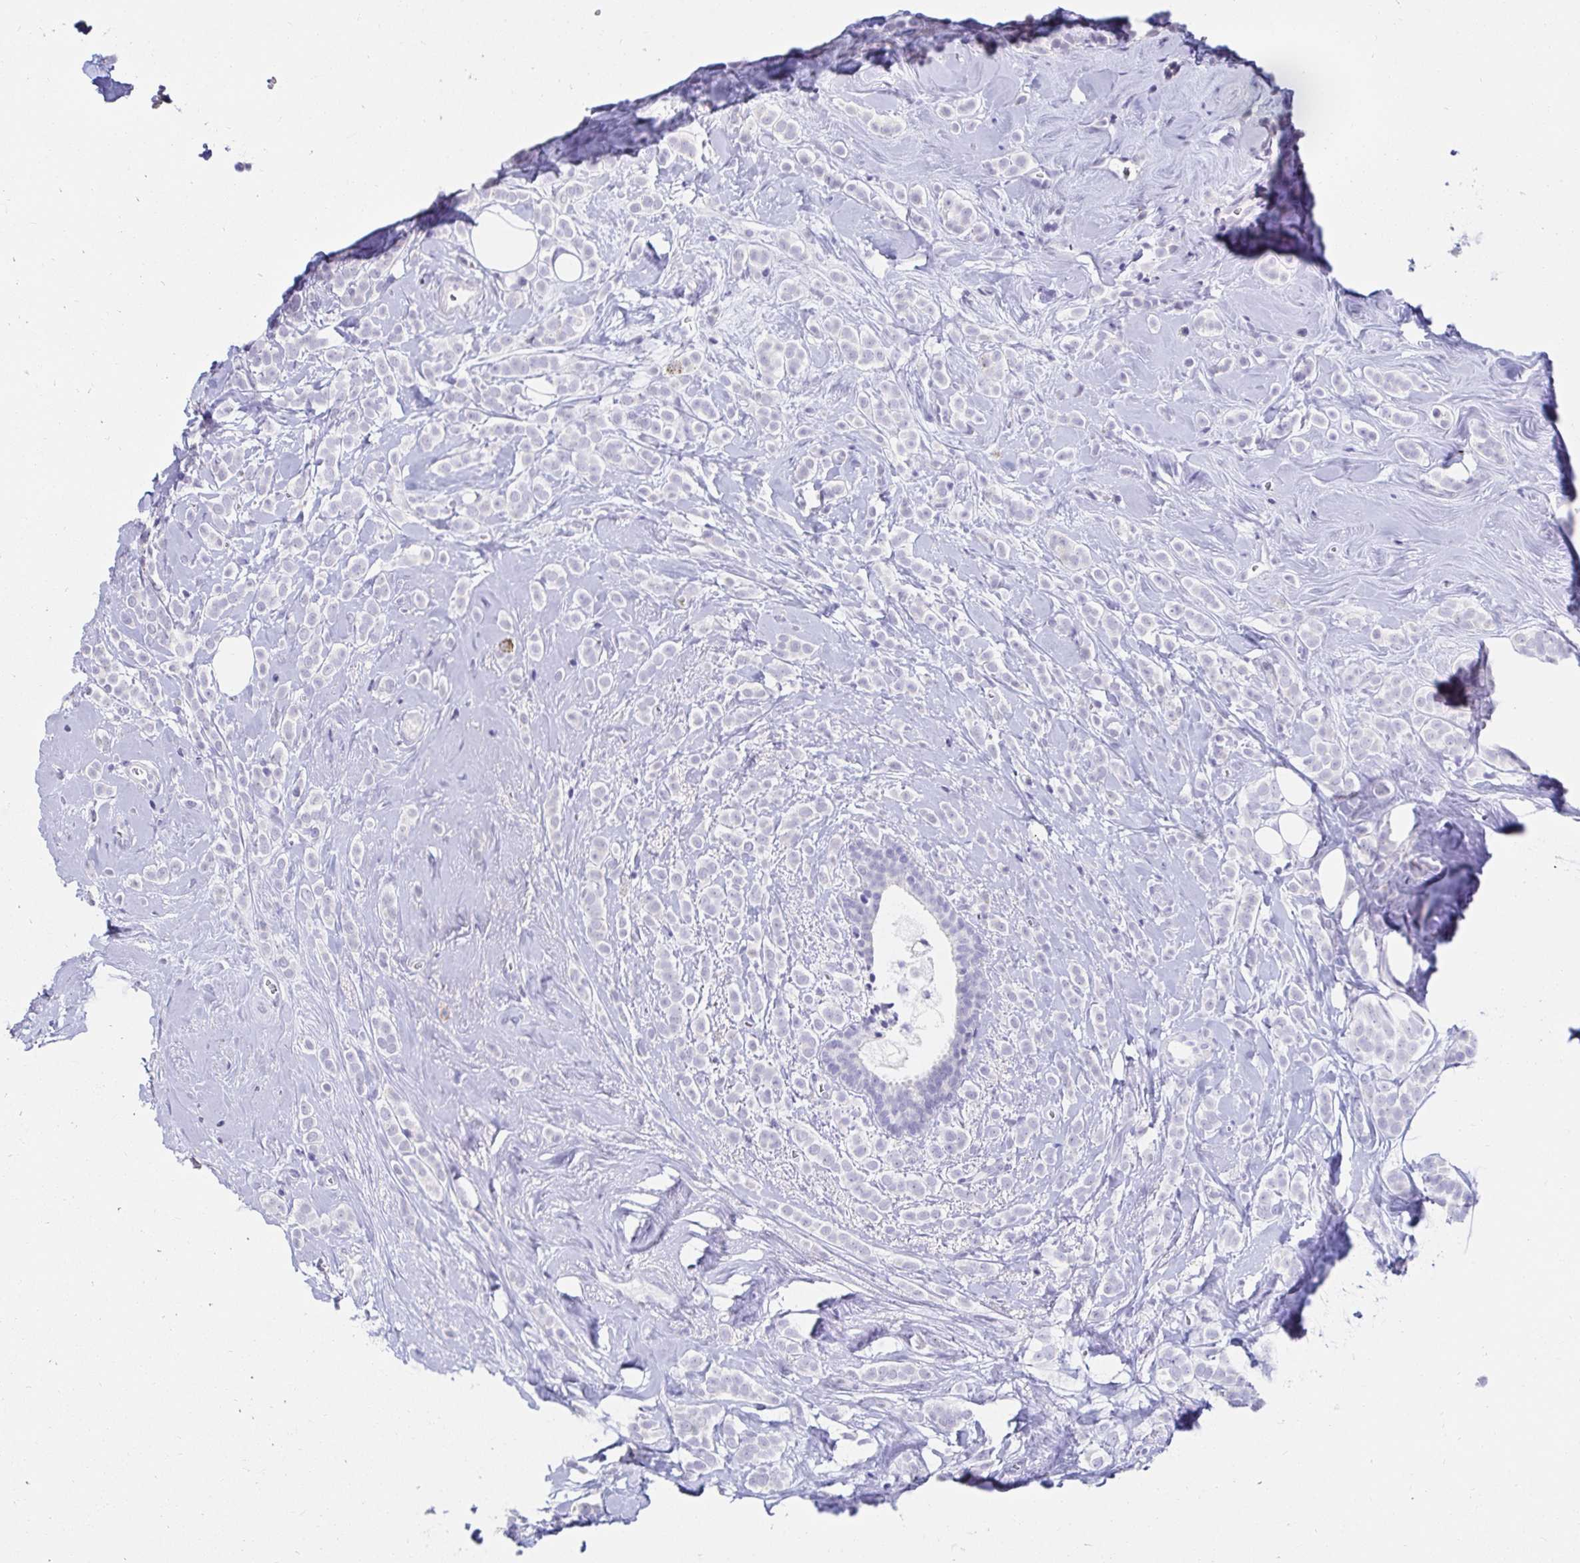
{"staining": {"intensity": "negative", "quantity": "none", "location": "none"}, "tissue": "breast cancer", "cell_type": "Tumor cells", "image_type": "cancer", "snomed": [{"axis": "morphology", "description": "Lobular carcinoma"}, {"axis": "topography", "description": "Breast"}], "caption": "Micrograph shows no significant protein staining in tumor cells of lobular carcinoma (breast).", "gene": "OR10K1", "patient": {"sex": "female", "age": 49}}